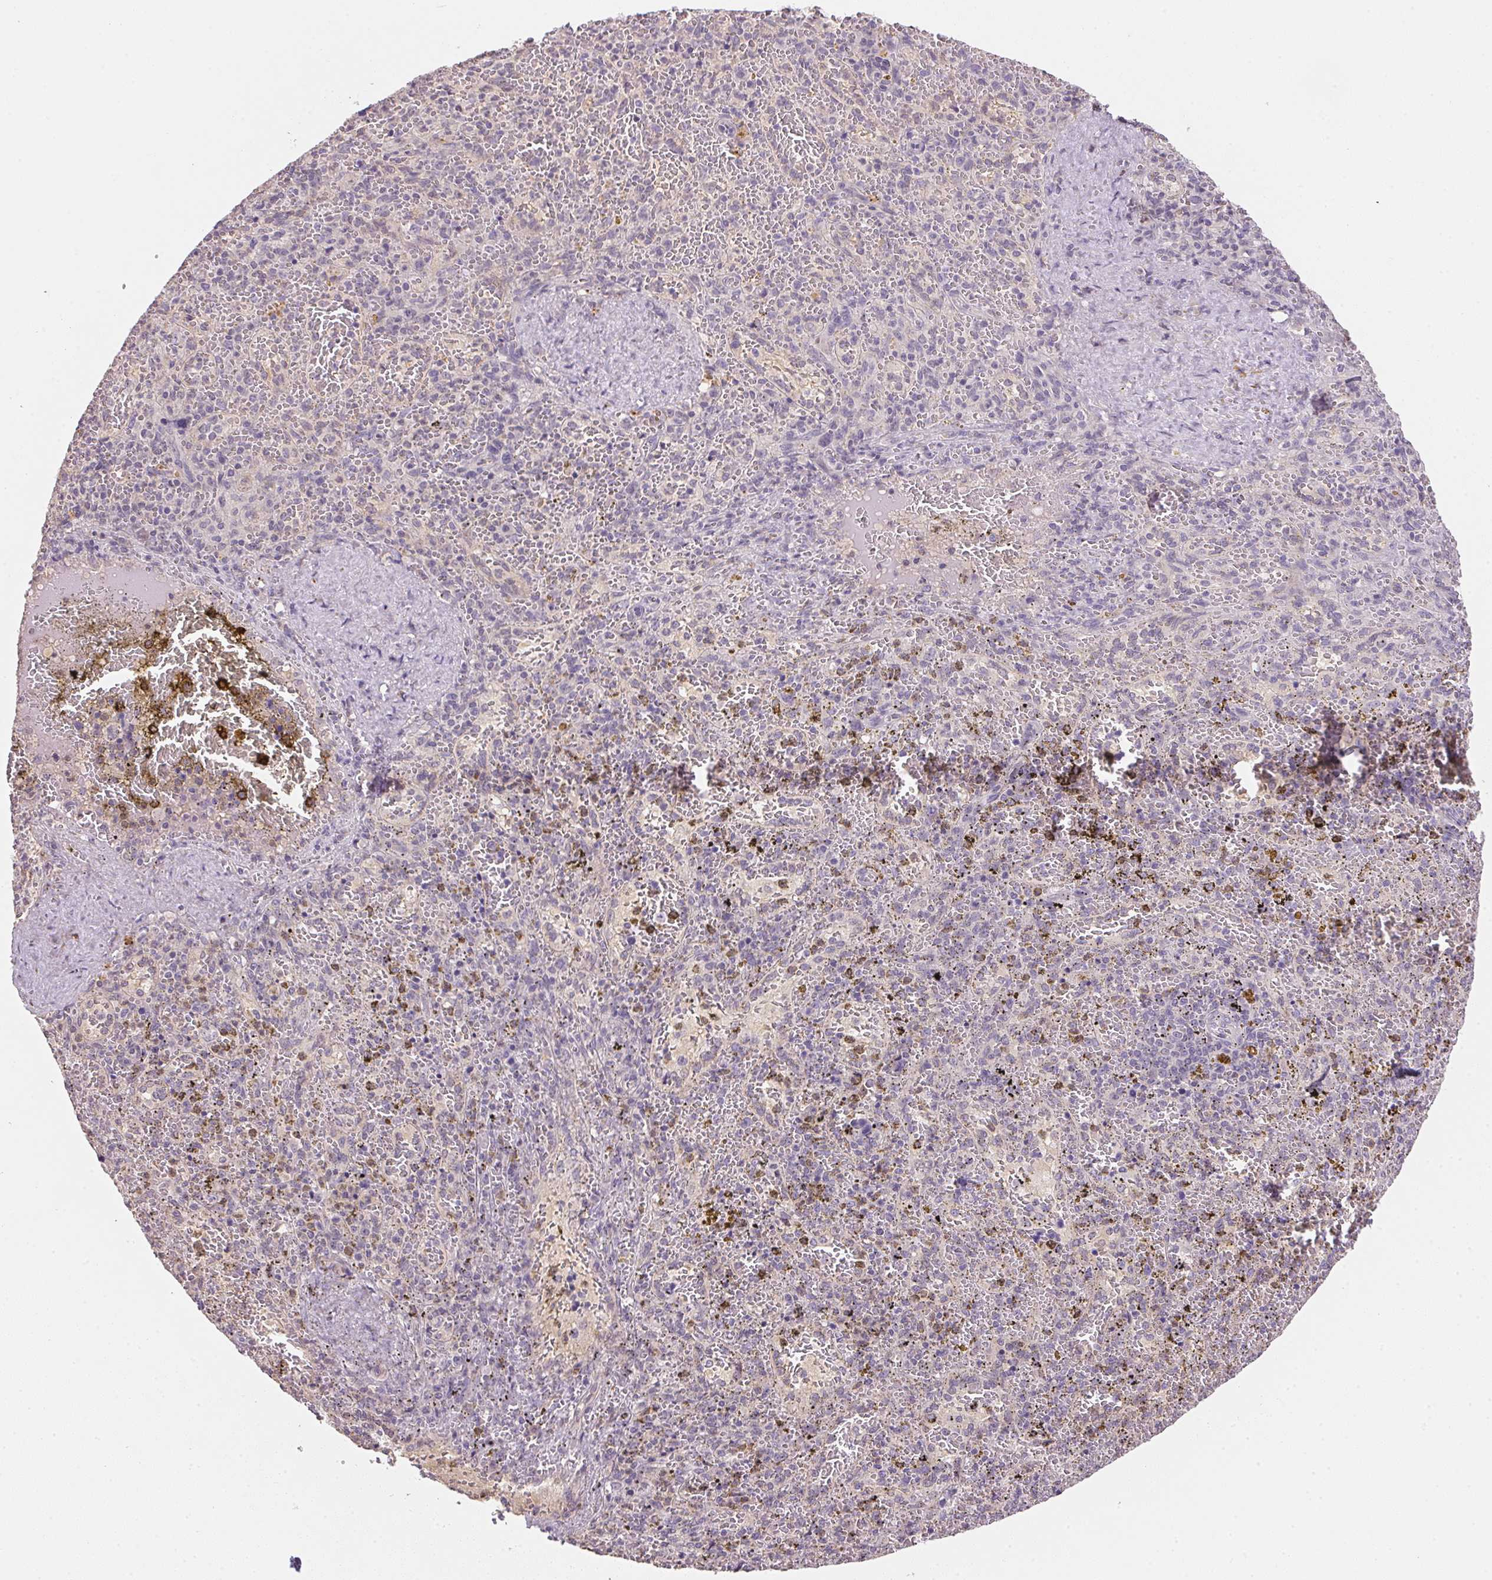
{"staining": {"intensity": "negative", "quantity": "none", "location": "none"}, "tissue": "spleen", "cell_type": "Cells in red pulp", "image_type": "normal", "snomed": [{"axis": "morphology", "description": "Normal tissue, NOS"}, {"axis": "topography", "description": "Spleen"}], "caption": "An IHC histopathology image of normal spleen is shown. There is no staining in cells in red pulp of spleen. (Stains: DAB immunohistochemistry (IHC) with hematoxylin counter stain, Microscopy: brightfield microscopy at high magnification).", "gene": "ALDH8A1", "patient": {"sex": "female", "age": 50}}